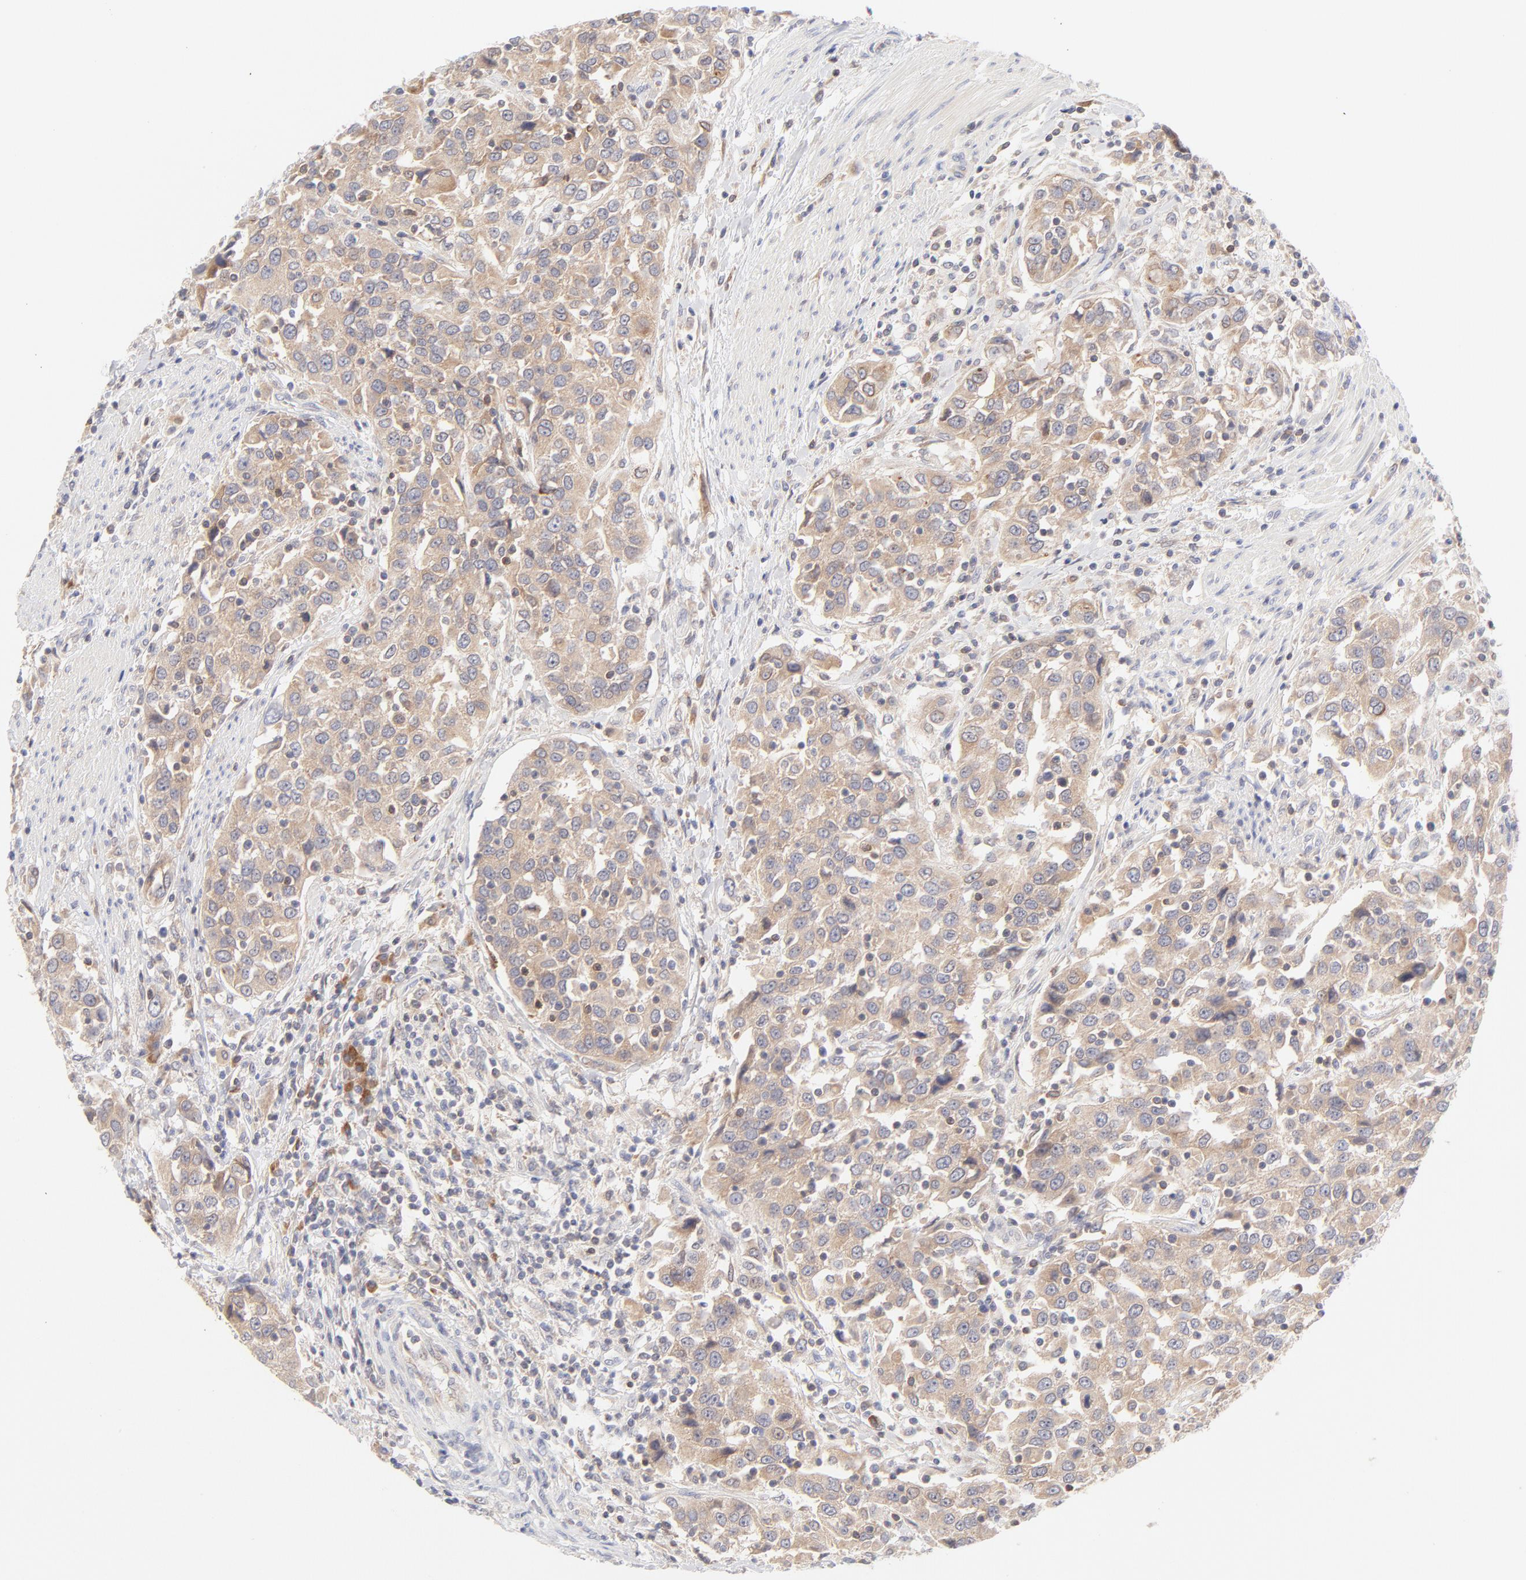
{"staining": {"intensity": "moderate", "quantity": ">75%", "location": "cytoplasmic/membranous"}, "tissue": "urothelial cancer", "cell_type": "Tumor cells", "image_type": "cancer", "snomed": [{"axis": "morphology", "description": "Urothelial carcinoma, High grade"}, {"axis": "topography", "description": "Urinary bladder"}], "caption": "Immunohistochemical staining of urothelial carcinoma (high-grade) displays medium levels of moderate cytoplasmic/membranous staining in about >75% of tumor cells.", "gene": "RPS6KA1", "patient": {"sex": "female", "age": 80}}